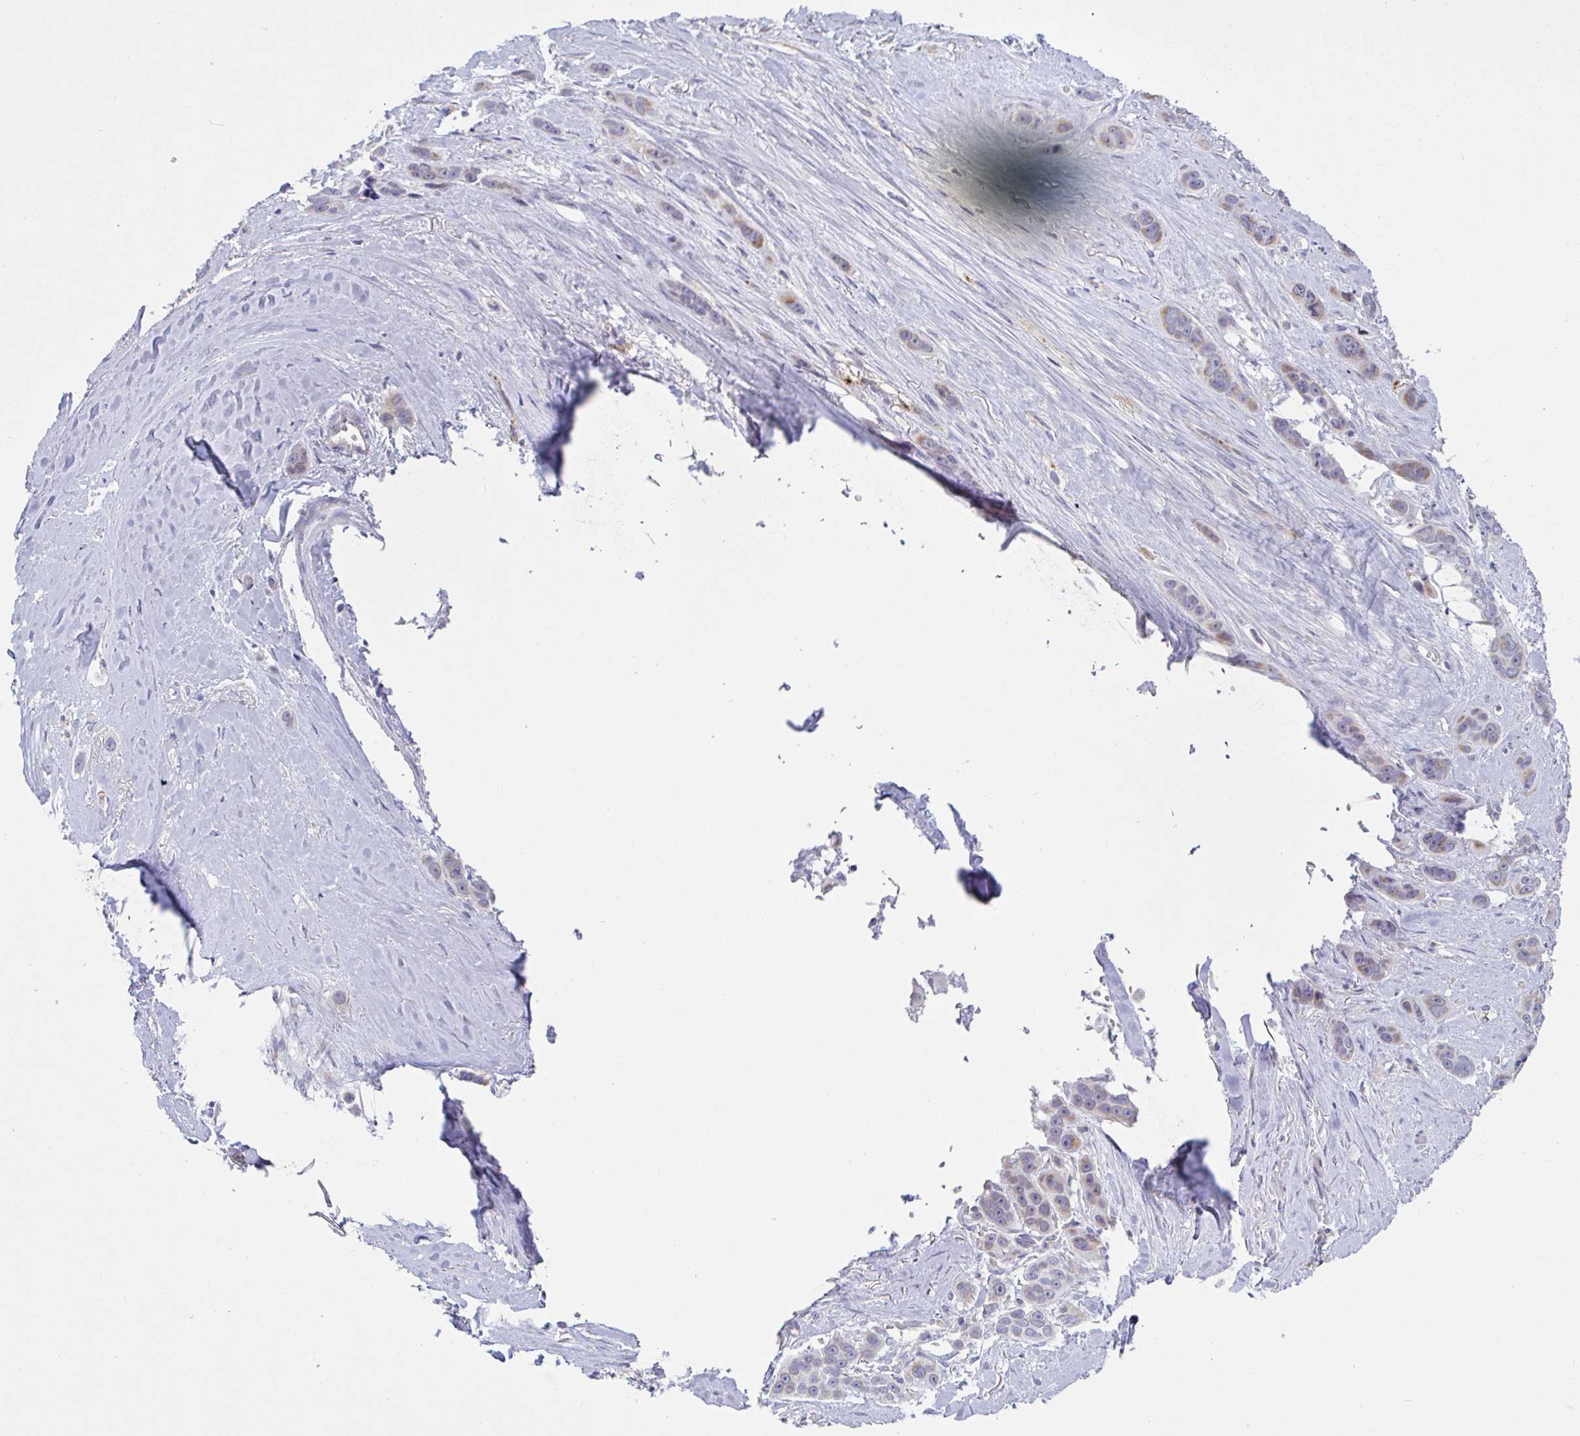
{"staining": {"intensity": "moderate", "quantity": "<25%", "location": "cytoplasmic/membranous"}, "tissue": "skin cancer", "cell_type": "Tumor cells", "image_type": "cancer", "snomed": [{"axis": "morphology", "description": "Squamous cell carcinoma, NOS"}, {"axis": "topography", "description": "Skin"}], "caption": "Immunohistochemistry (IHC) image of neoplastic tissue: human skin cancer stained using IHC demonstrates low levels of moderate protein expression localized specifically in the cytoplasmic/membranous of tumor cells, appearing as a cytoplasmic/membranous brown color.", "gene": "PLCD4", "patient": {"sex": "male", "age": 67}}